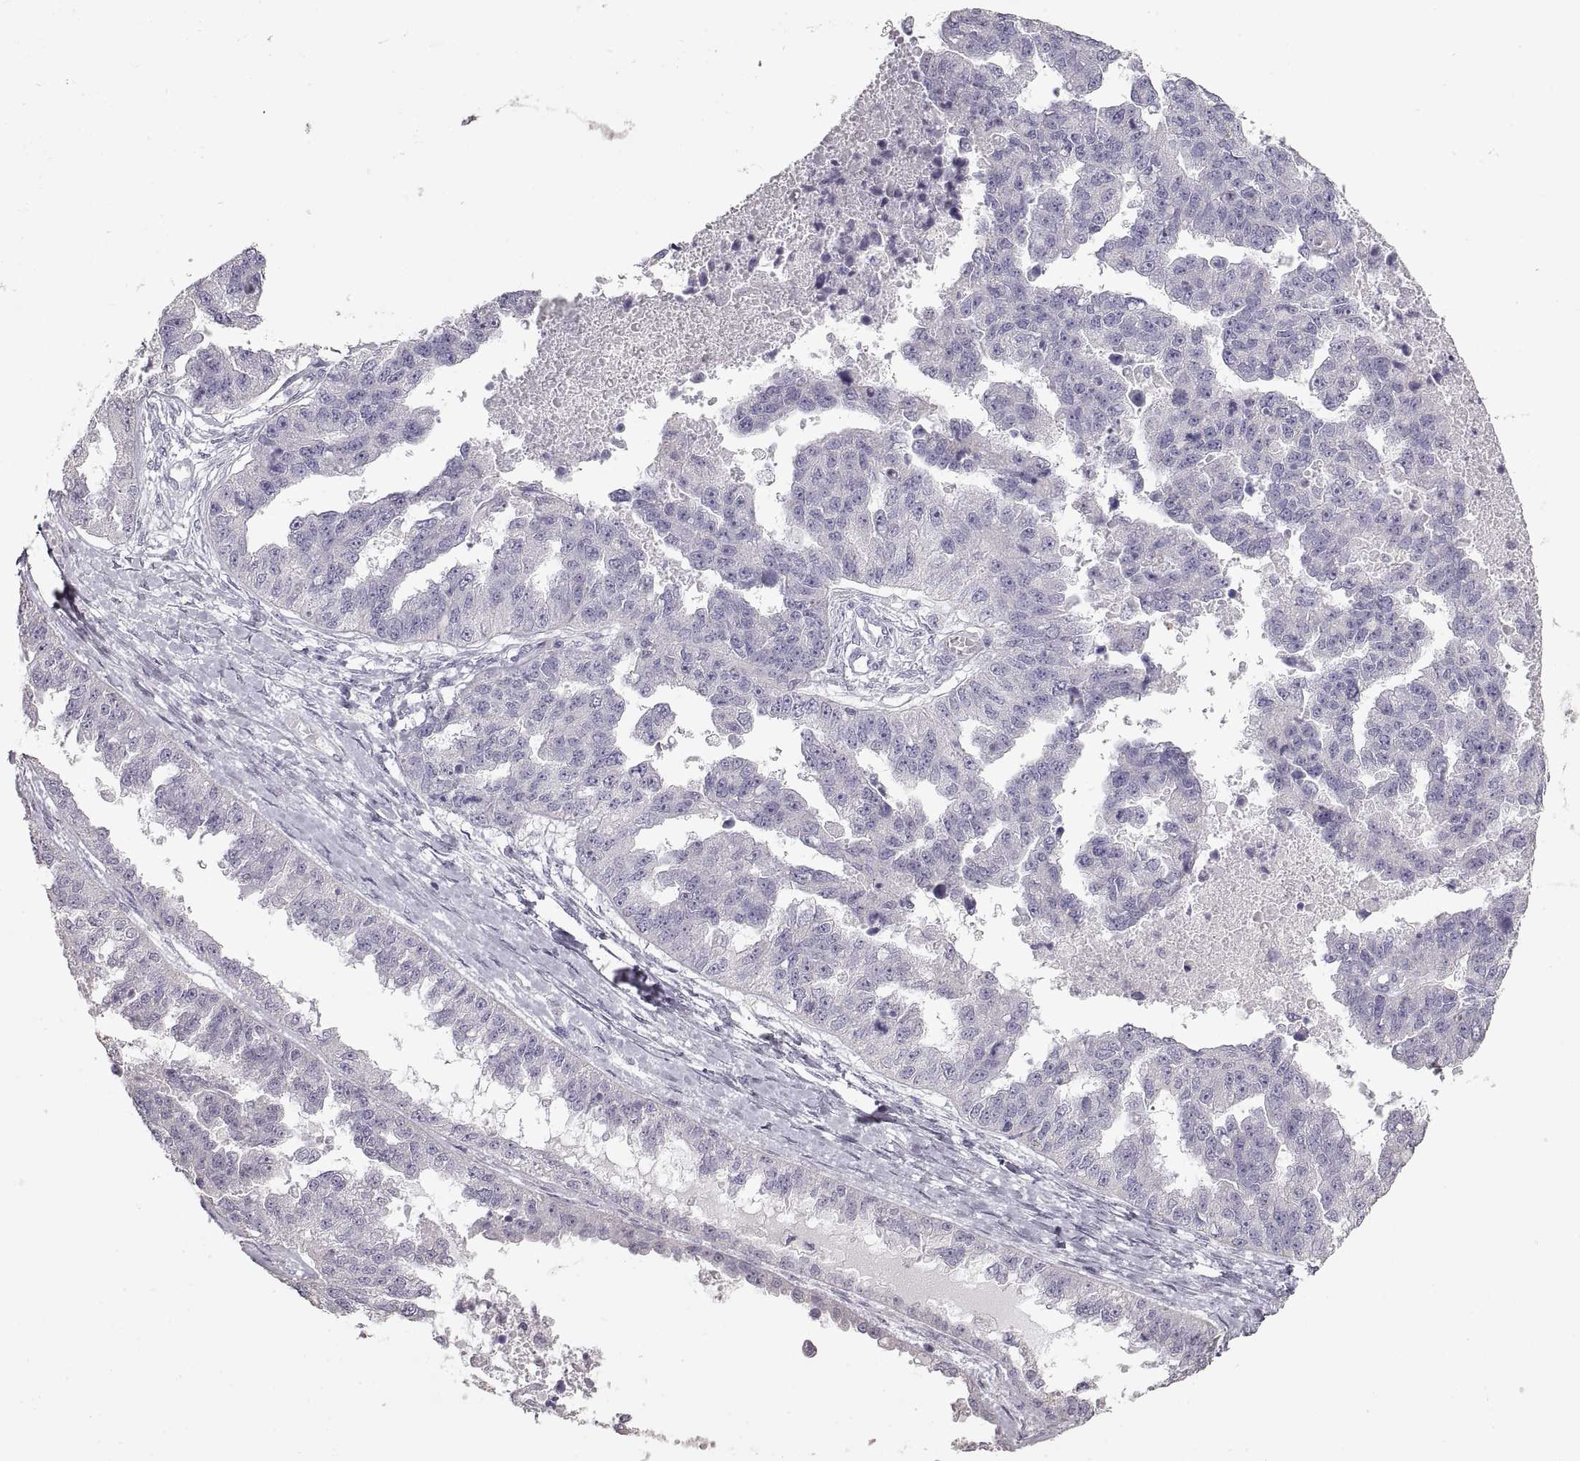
{"staining": {"intensity": "negative", "quantity": "none", "location": "none"}, "tissue": "ovarian cancer", "cell_type": "Tumor cells", "image_type": "cancer", "snomed": [{"axis": "morphology", "description": "Cystadenocarcinoma, serous, NOS"}, {"axis": "topography", "description": "Ovary"}], "caption": "Micrograph shows no significant protein staining in tumor cells of ovarian cancer.", "gene": "ZP3", "patient": {"sex": "female", "age": 58}}